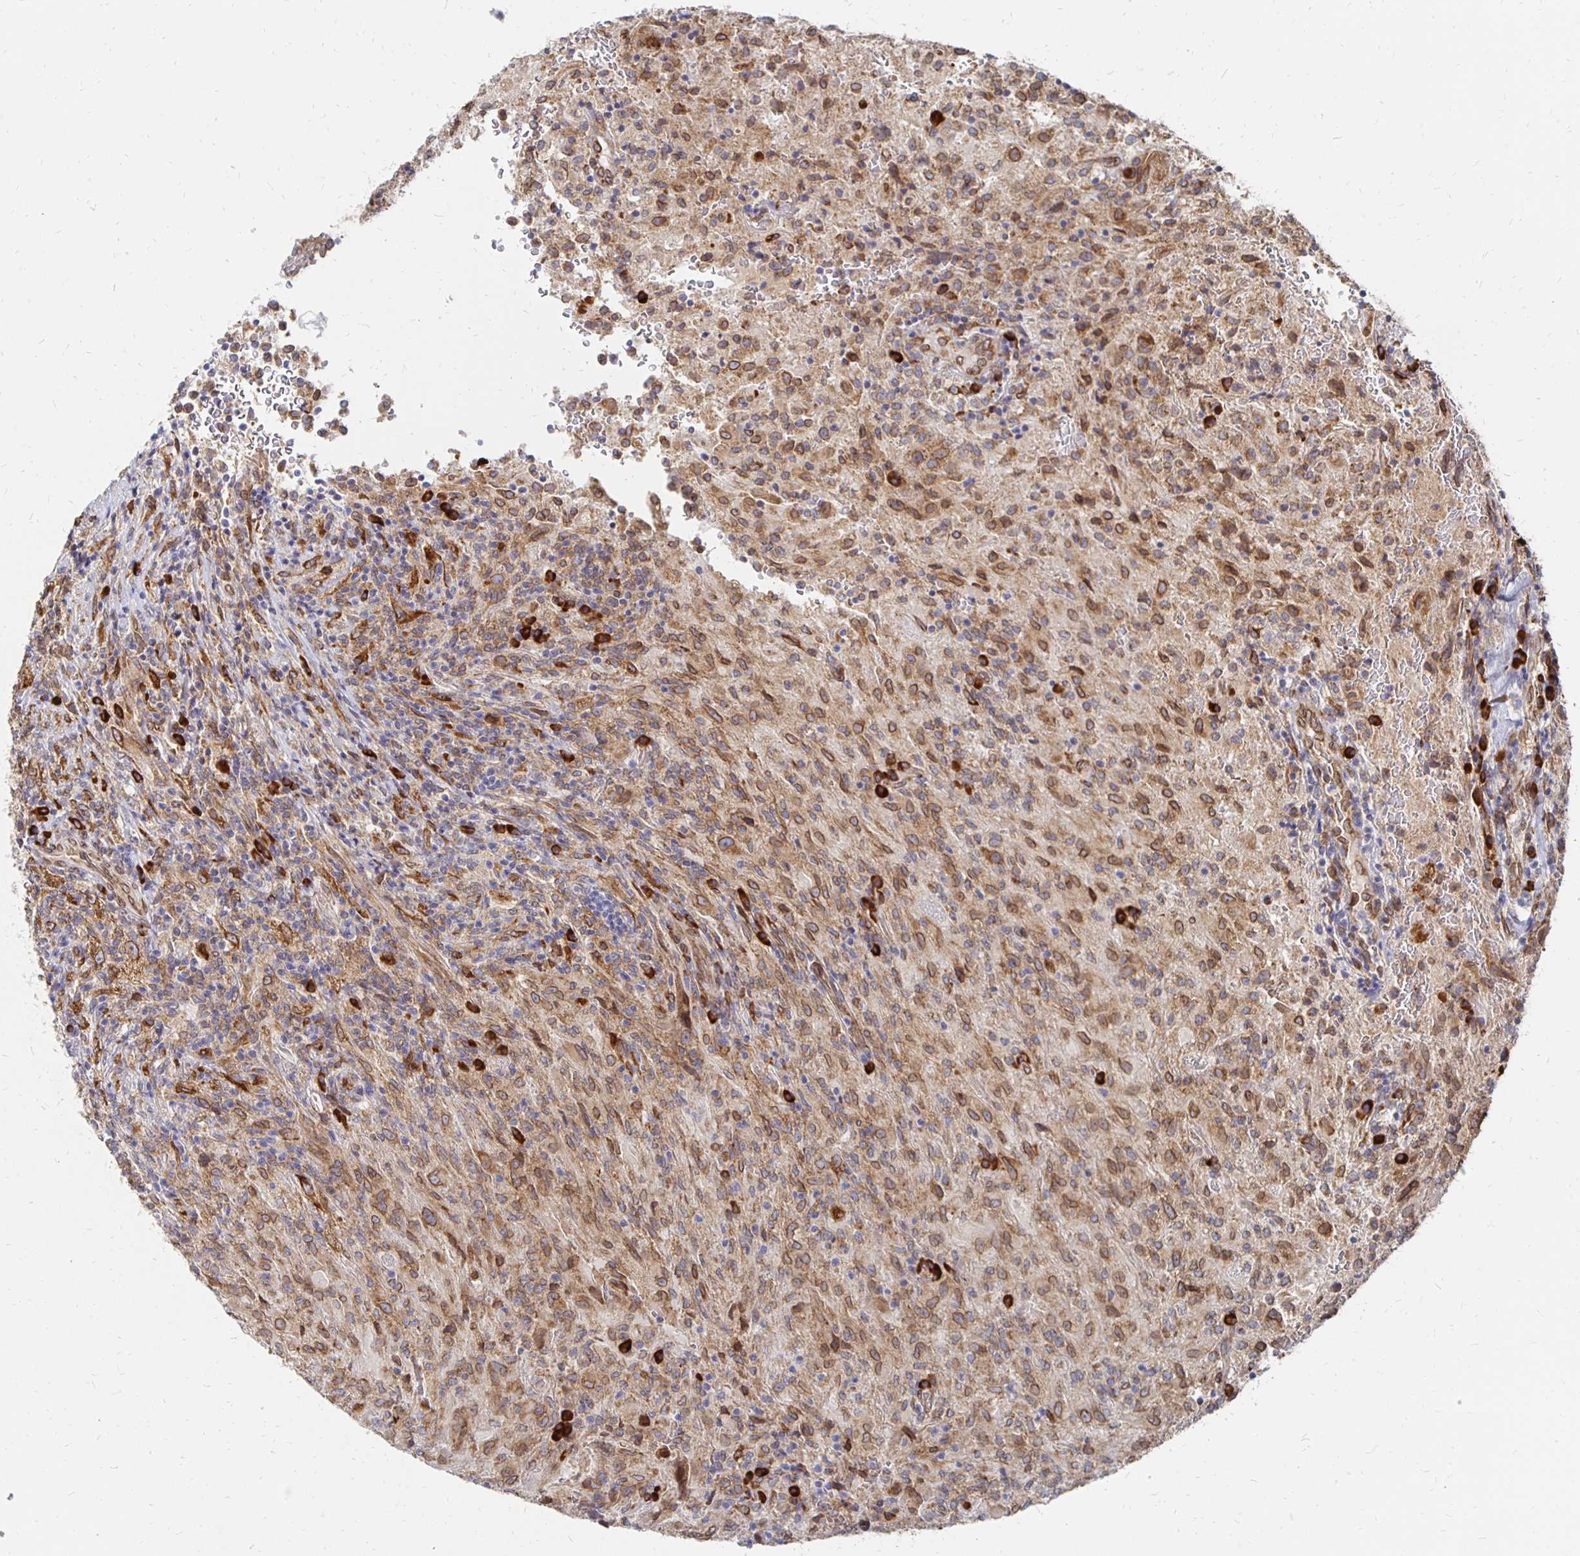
{"staining": {"intensity": "moderate", "quantity": ">75%", "location": "cytoplasmic/membranous,nuclear"}, "tissue": "glioma", "cell_type": "Tumor cells", "image_type": "cancer", "snomed": [{"axis": "morphology", "description": "Glioma, malignant, High grade"}, {"axis": "topography", "description": "Brain"}], "caption": "Brown immunohistochemical staining in glioma demonstrates moderate cytoplasmic/membranous and nuclear positivity in about >75% of tumor cells.", "gene": "PELI3", "patient": {"sex": "male", "age": 68}}